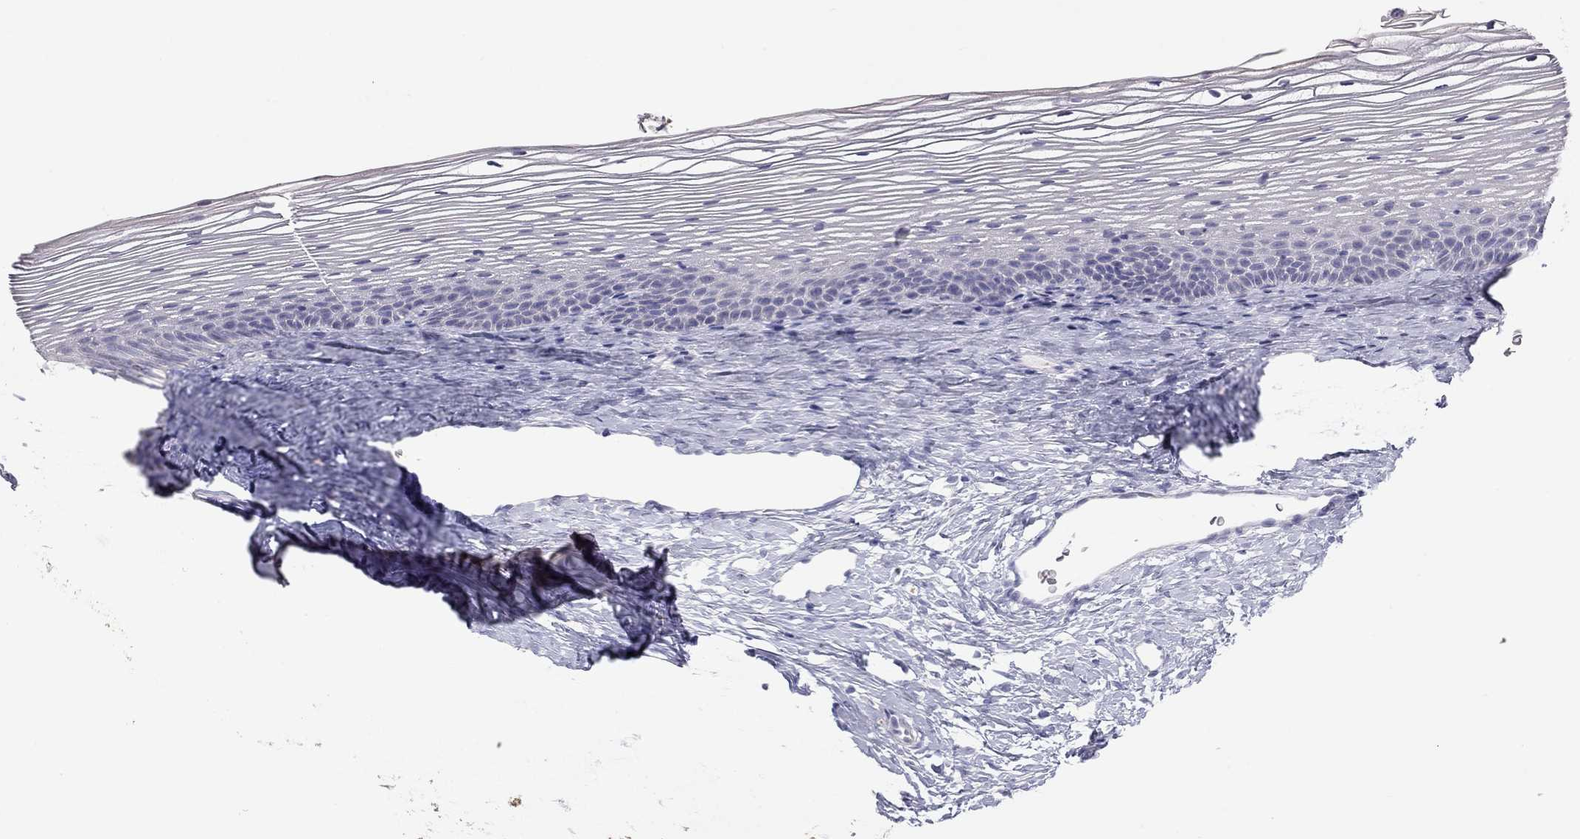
{"staining": {"intensity": "negative", "quantity": "none", "location": "none"}, "tissue": "cervix", "cell_type": "Glandular cells", "image_type": "normal", "snomed": [{"axis": "morphology", "description": "Normal tissue, NOS"}, {"axis": "topography", "description": "Cervix"}], "caption": "Photomicrograph shows no significant protein positivity in glandular cells of benign cervix. Brightfield microscopy of IHC stained with DAB (3,3'-diaminobenzidine) (brown) and hematoxylin (blue), captured at high magnification.", "gene": "TDRD6", "patient": {"sex": "female", "age": 39}}